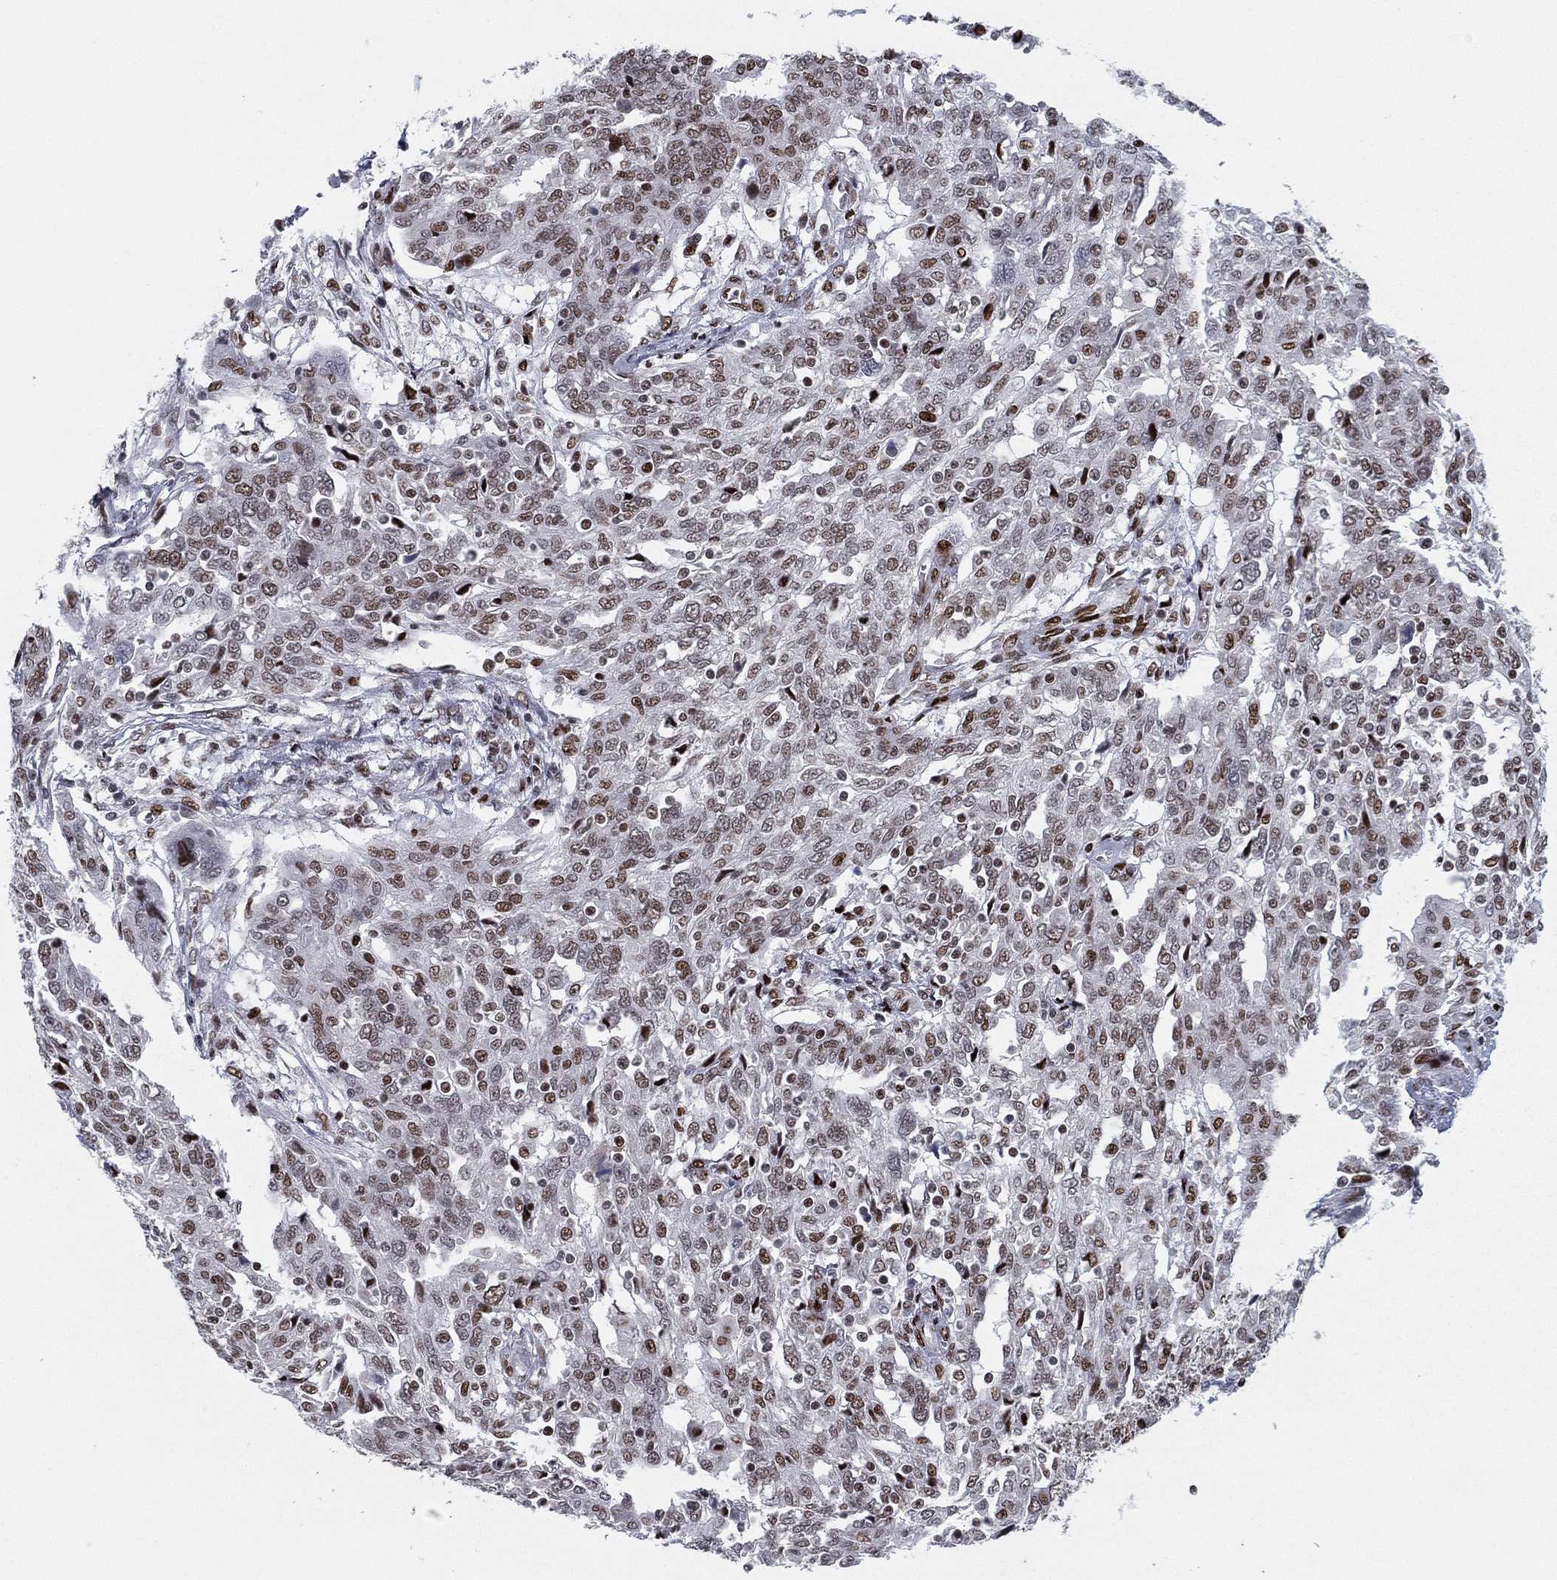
{"staining": {"intensity": "weak", "quantity": "25%-75%", "location": "nuclear"}, "tissue": "ovarian cancer", "cell_type": "Tumor cells", "image_type": "cancer", "snomed": [{"axis": "morphology", "description": "Cystadenocarcinoma, serous, NOS"}, {"axis": "topography", "description": "Ovary"}], "caption": "IHC image of neoplastic tissue: ovarian serous cystadenocarcinoma stained using IHC reveals low levels of weak protein expression localized specifically in the nuclear of tumor cells, appearing as a nuclear brown color.", "gene": "RTF1", "patient": {"sex": "female", "age": 67}}